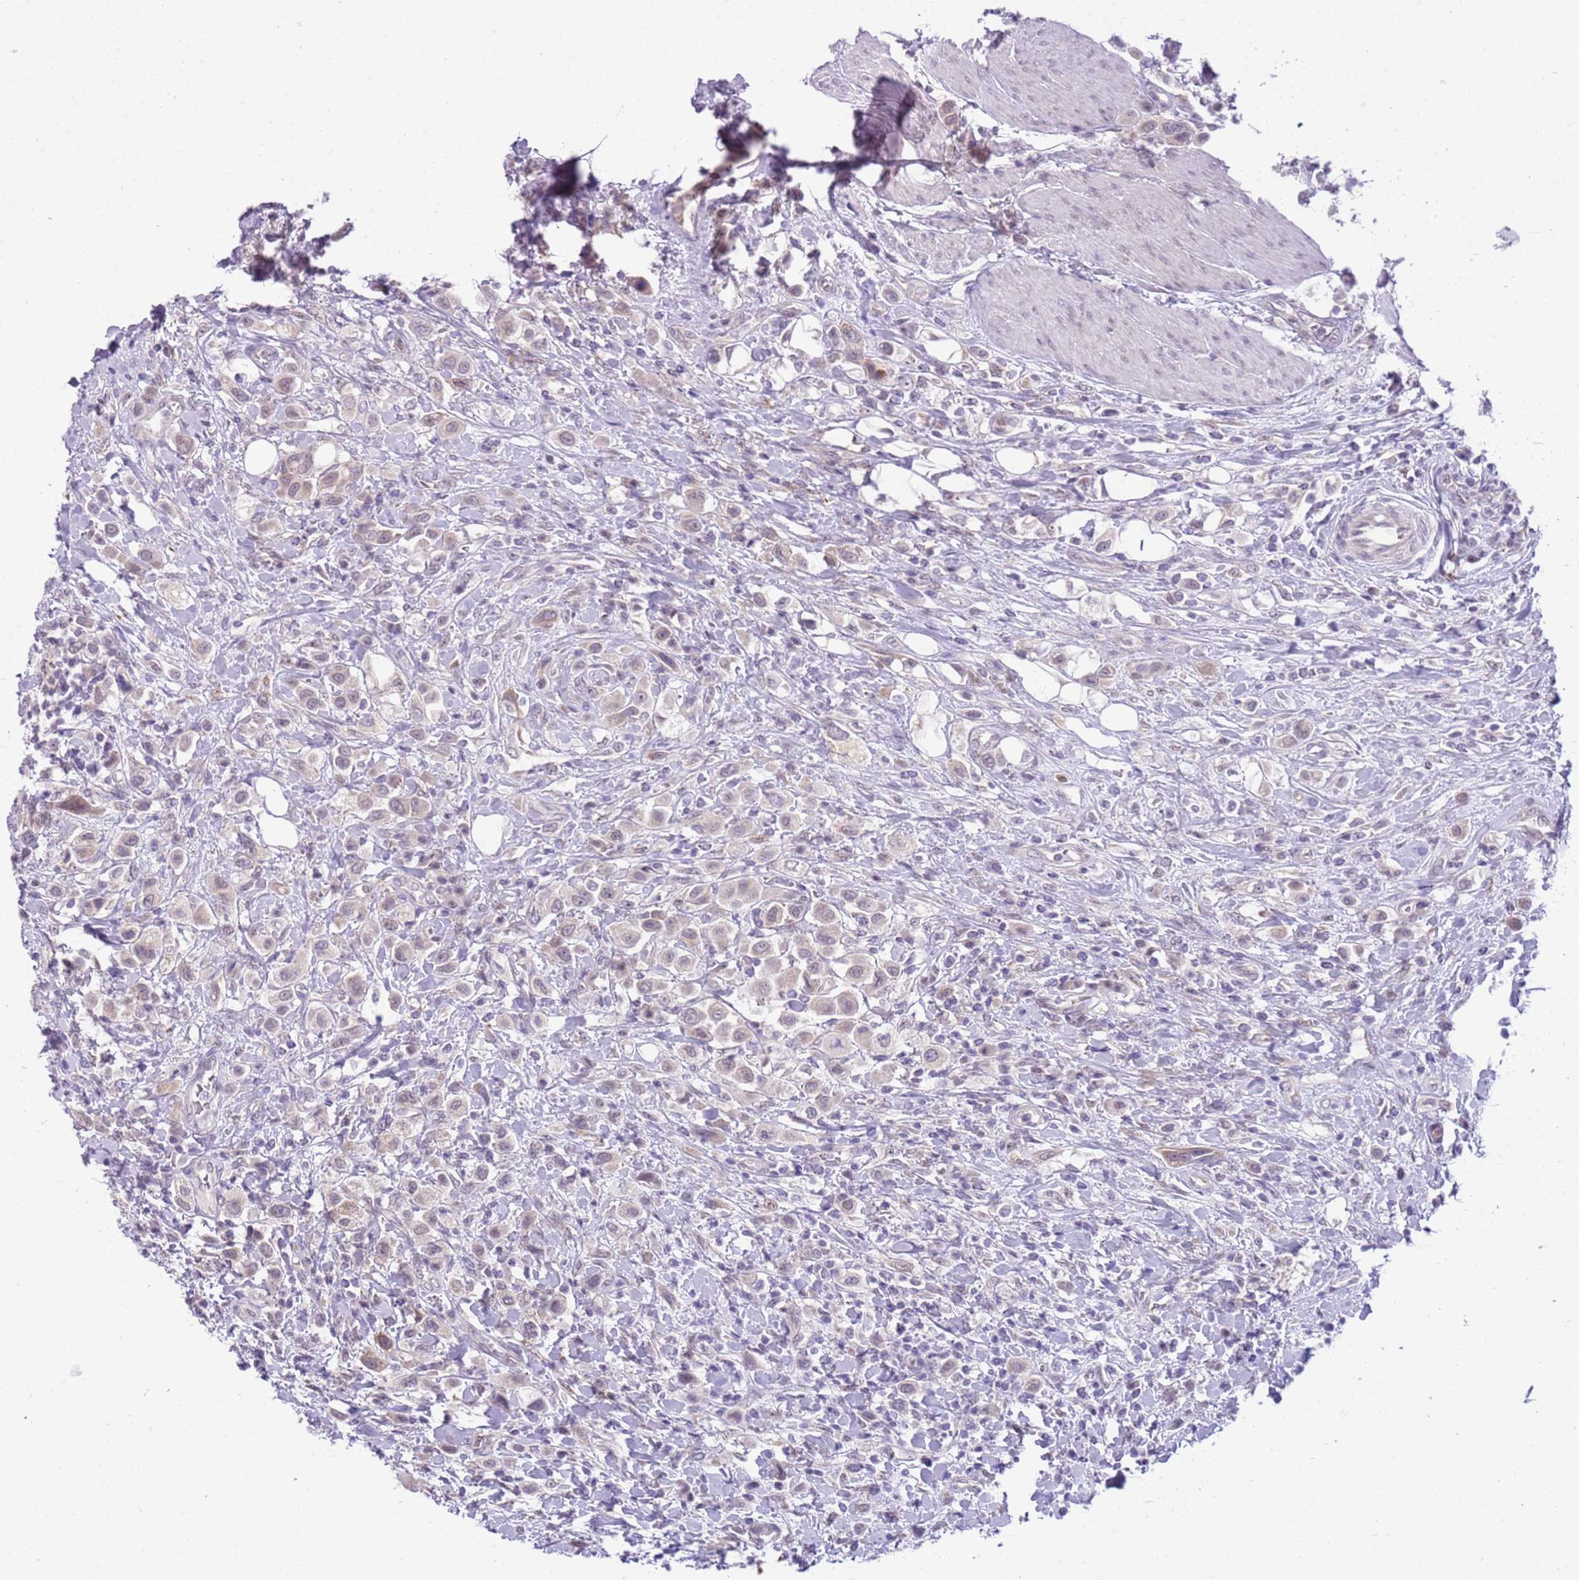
{"staining": {"intensity": "weak", "quantity": "<25%", "location": "nuclear"}, "tissue": "urothelial cancer", "cell_type": "Tumor cells", "image_type": "cancer", "snomed": [{"axis": "morphology", "description": "Urothelial carcinoma, High grade"}, {"axis": "topography", "description": "Urinary bladder"}], "caption": "DAB immunohistochemical staining of human urothelial carcinoma (high-grade) demonstrates no significant staining in tumor cells.", "gene": "FAM120C", "patient": {"sex": "male", "age": 50}}